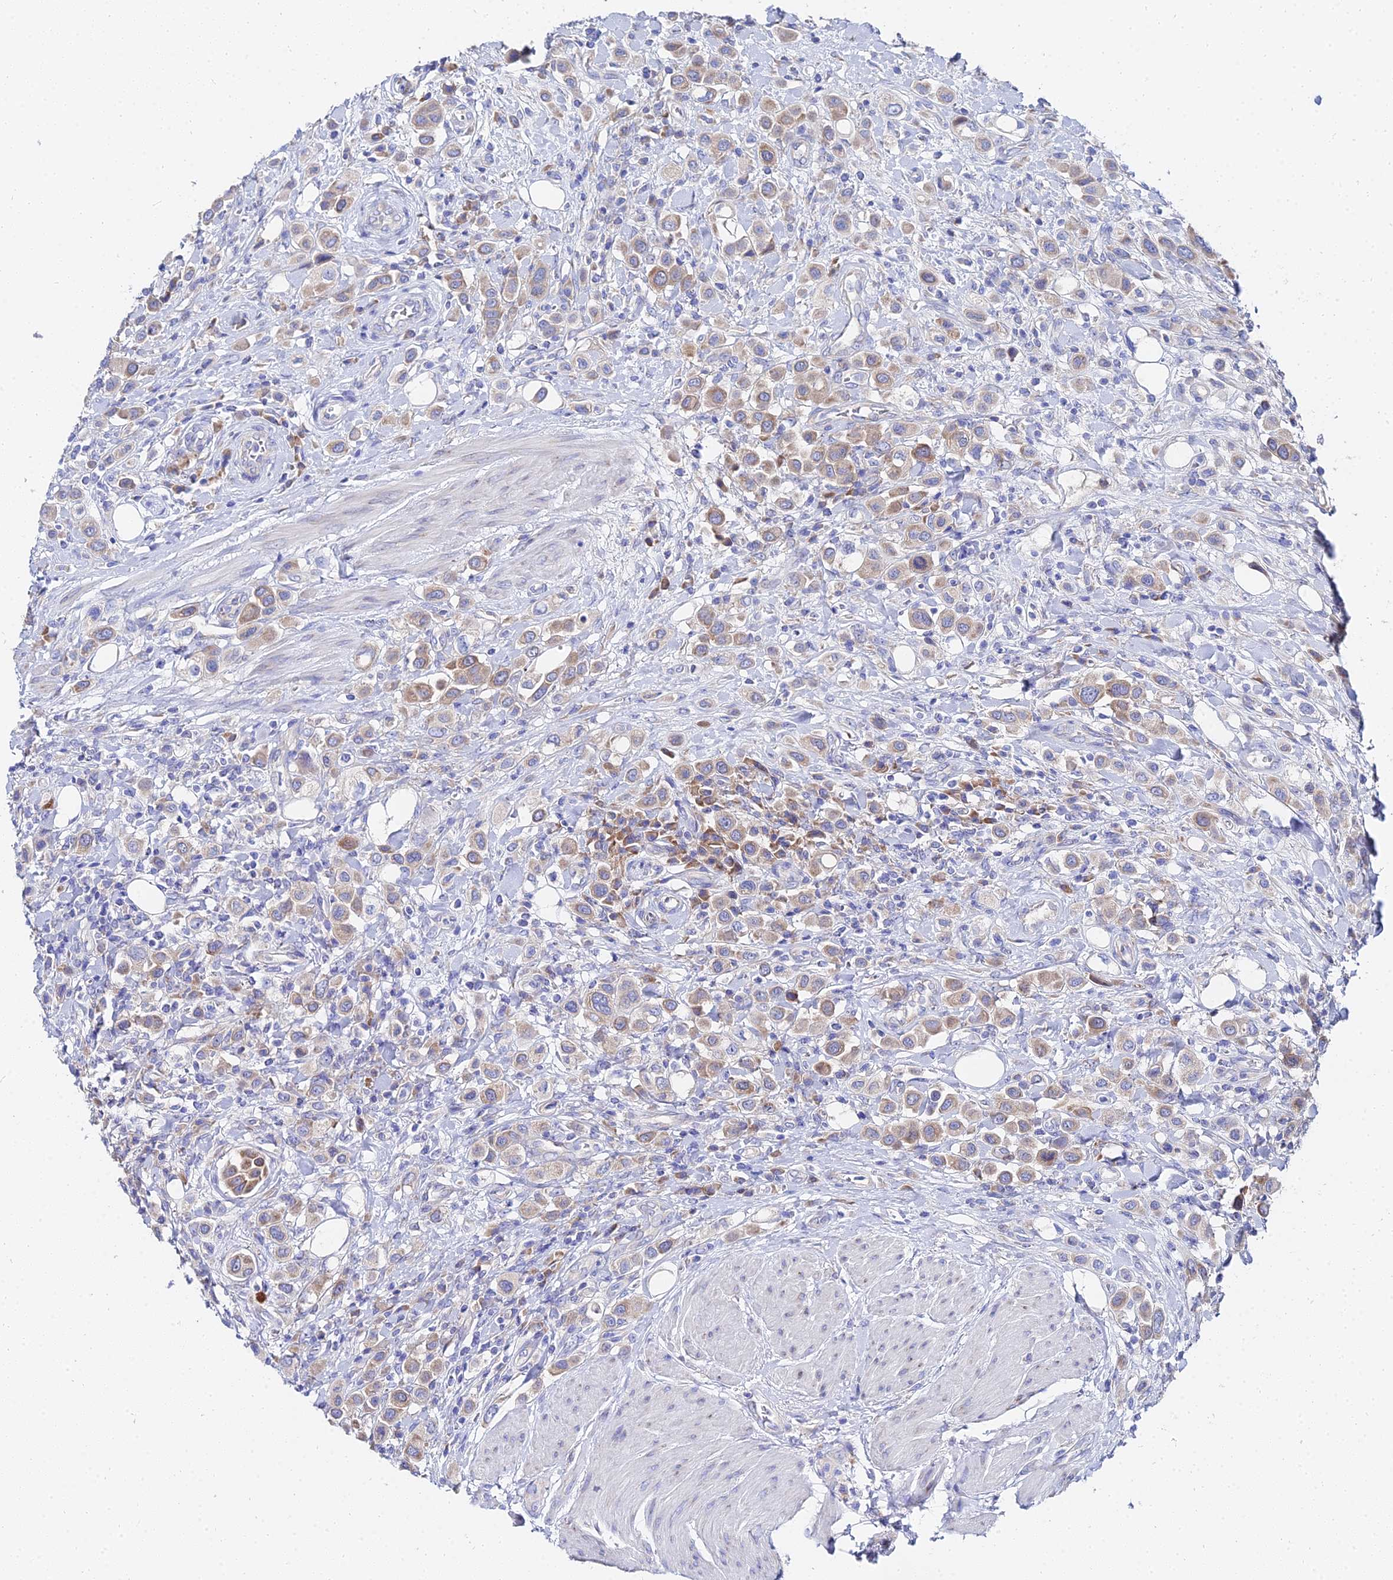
{"staining": {"intensity": "moderate", "quantity": "25%-75%", "location": "cytoplasmic/membranous"}, "tissue": "urothelial cancer", "cell_type": "Tumor cells", "image_type": "cancer", "snomed": [{"axis": "morphology", "description": "Urothelial carcinoma, High grade"}, {"axis": "topography", "description": "Urinary bladder"}], "caption": "Tumor cells display moderate cytoplasmic/membranous expression in about 25%-75% of cells in urothelial cancer. Using DAB (brown) and hematoxylin (blue) stains, captured at high magnification using brightfield microscopy.", "gene": "PTTG1", "patient": {"sex": "male", "age": 50}}